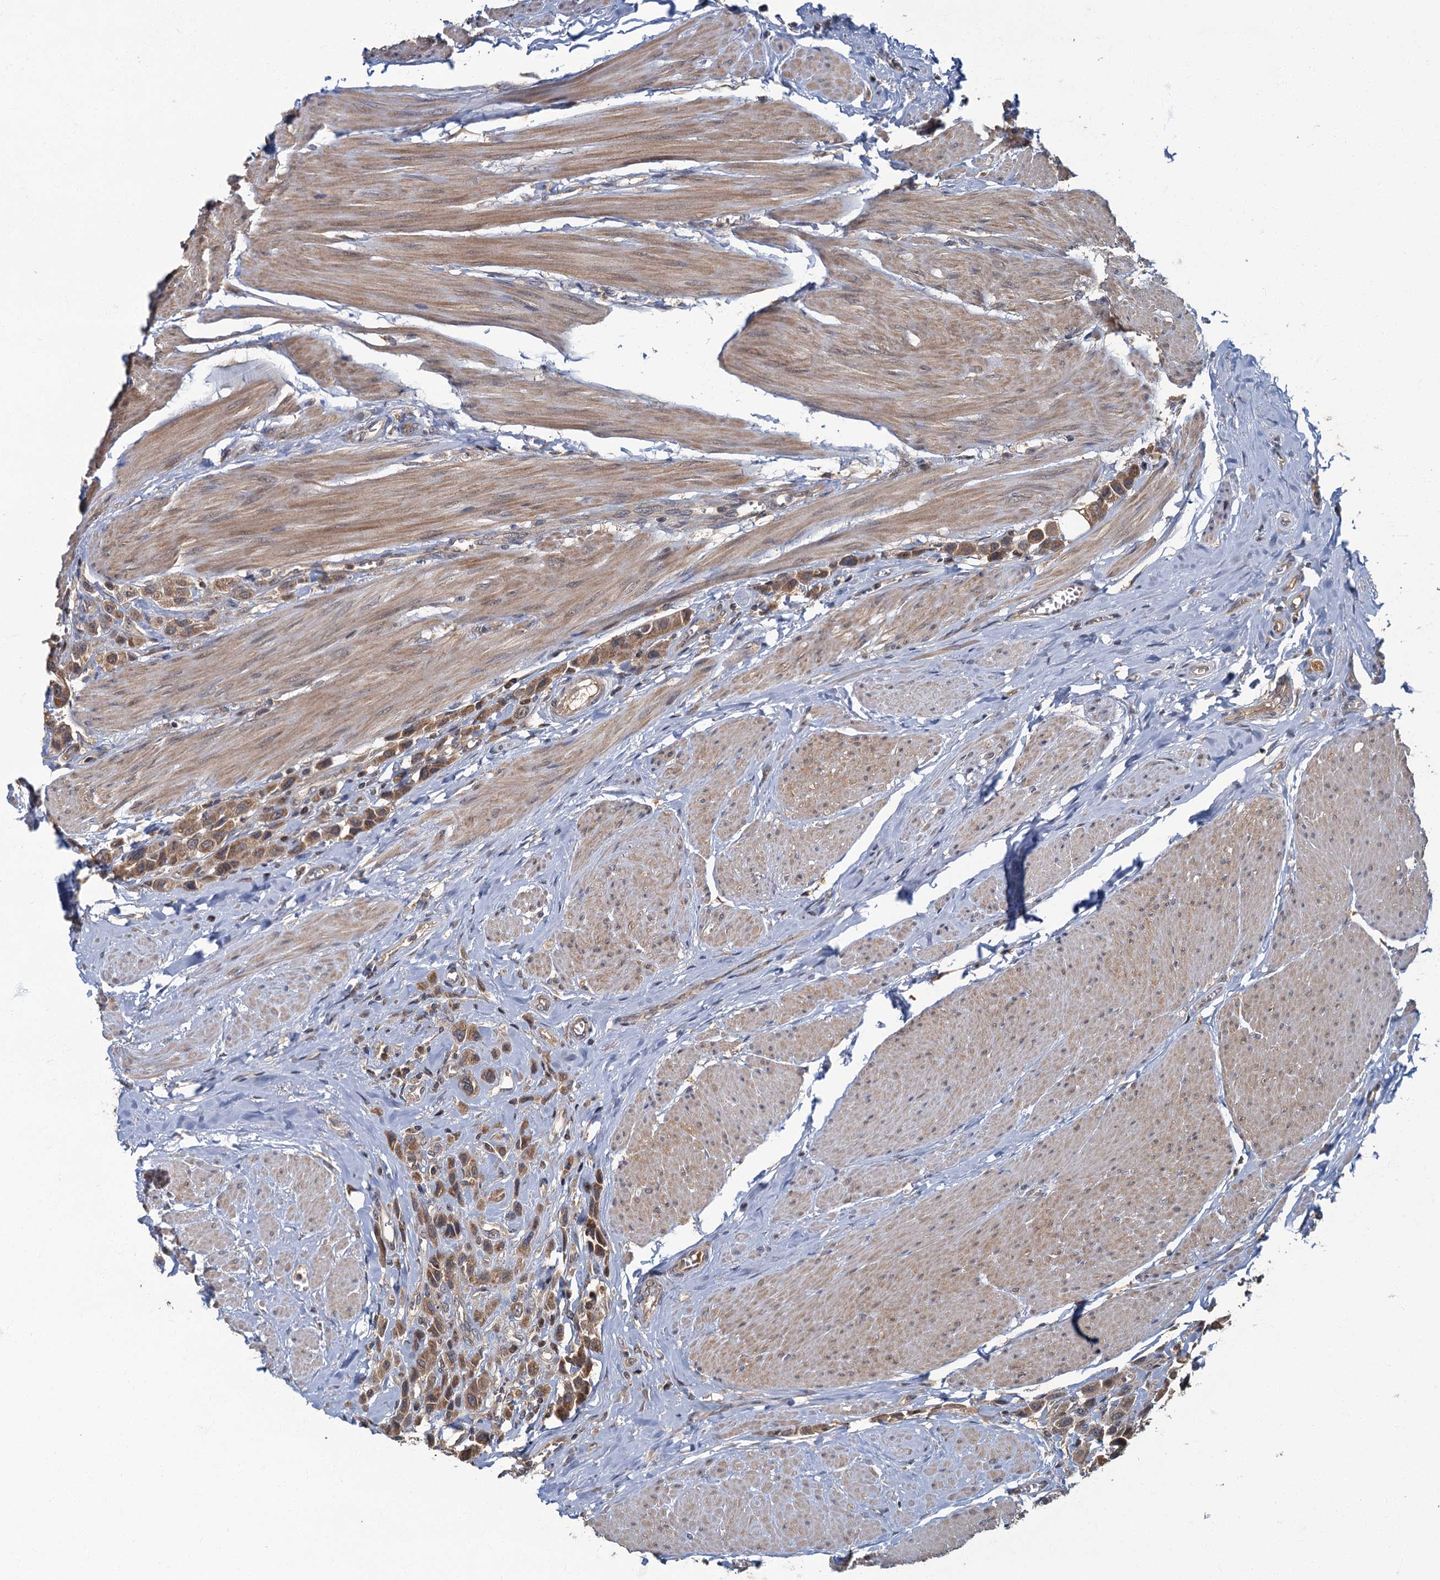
{"staining": {"intensity": "moderate", "quantity": ">75%", "location": "cytoplasmic/membranous"}, "tissue": "urothelial cancer", "cell_type": "Tumor cells", "image_type": "cancer", "snomed": [{"axis": "morphology", "description": "Urothelial carcinoma, High grade"}, {"axis": "topography", "description": "Urinary bladder"}], "caption": "Immunohistochemical staining of human urothelial cancer reveals medium levels of moderate cytoplasmic/membranous staining in about >75% of tumor cells. The staining is performed using DAB (3,3'-diaminobenzidine) brown chromogen to label protein expression. The nuclei are counter-stained blue using hematoxylin.", "gene": "WDCP", "patient": {"sex": "male", "age": 50}}